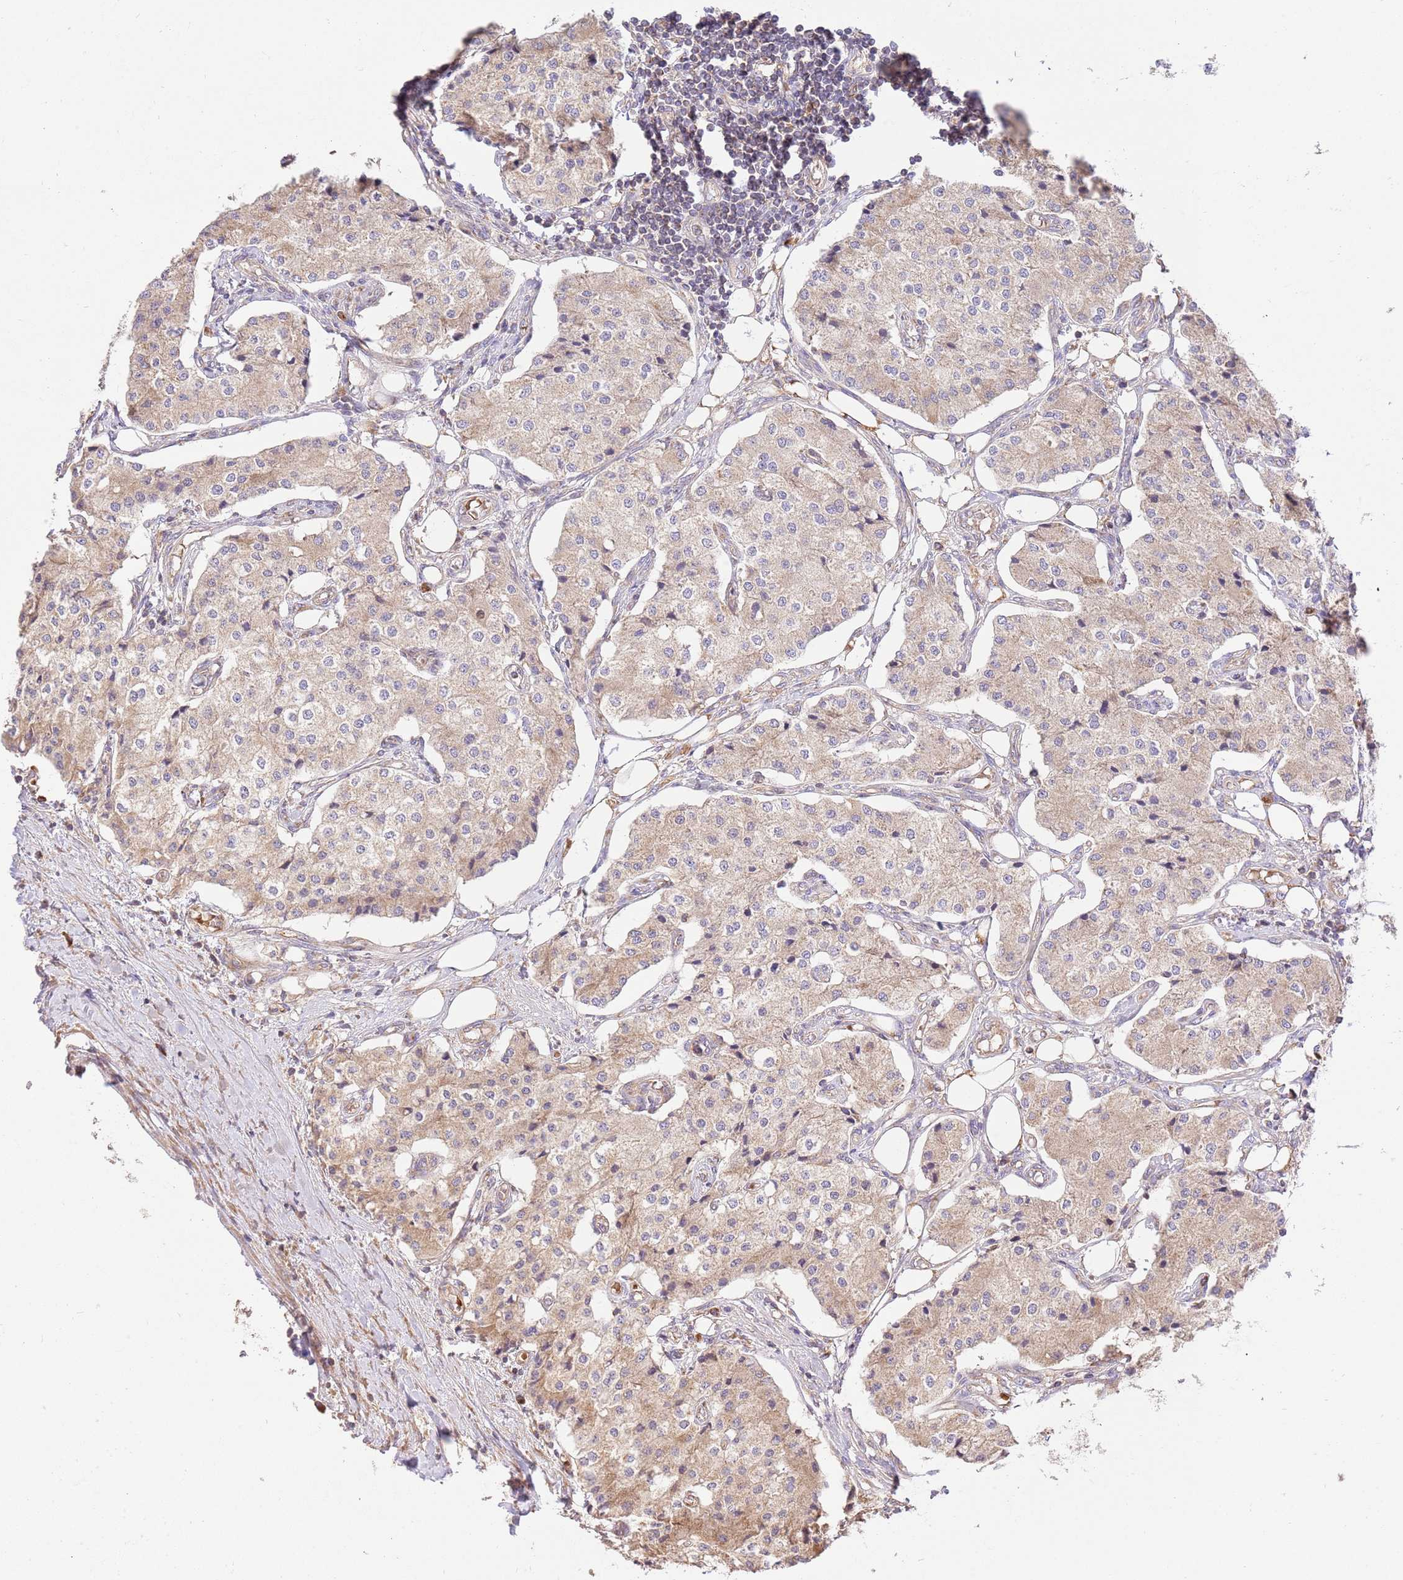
{"staining": {"intensity": "weak", "quantity": "25%-75%", "location": "cytoplasmic/membranous"}, "tissue": "carcinoid", "cell_type": "Tumor cells", "image_type": "cancer", "snomed": [{"axis": "morphology", "description": "Carcinoid, malignant, NOS"}, {"axis": "topography", "description": "Colon"}], "caption": "Weak cytoplasmic/membranous expression for a protein is present in about 25%-75% of tumor cells of carcinoid using immunohistochemistry.", "gene": "SPATA2L", "patient": {"sex": "female", "age": 52}}